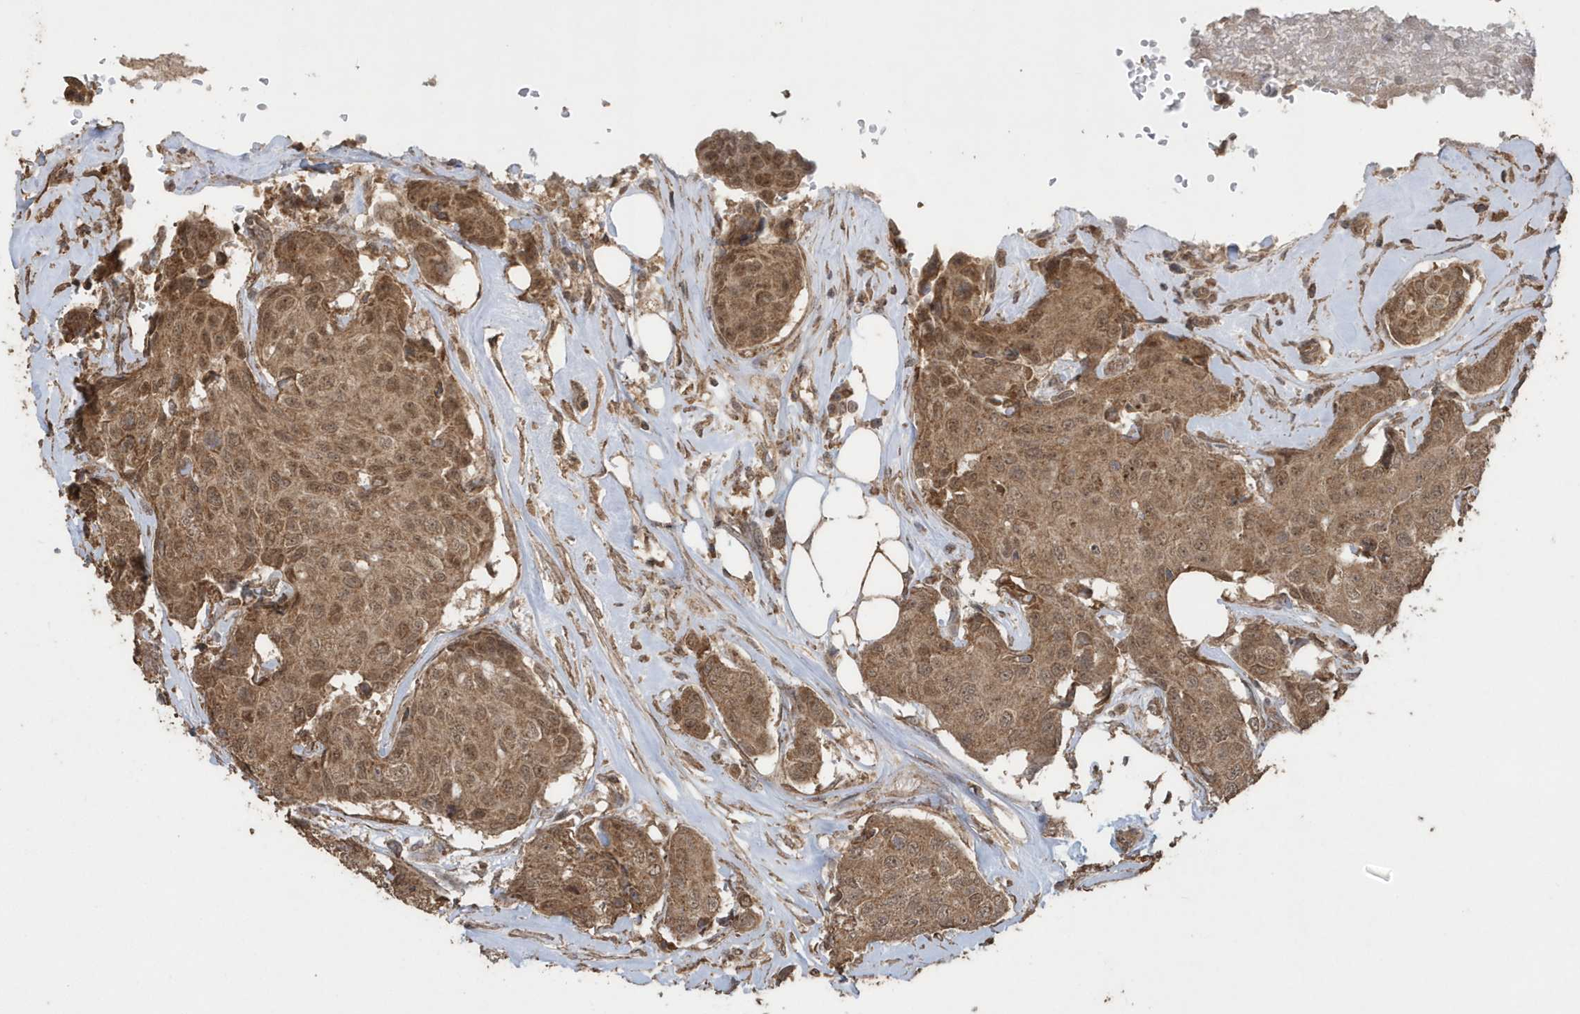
{"staining": {"intensity": "moderate", "quantity": ">75%", "location": "cytoplasmic/membranous,nuclear"}, "tissue": "breast cancer", "cell_type": "Tumor cells", "image_type": "cancer", "snomed": [{"axis": "morphology", "description": "Duct carcinoma"}, {"axis": "topography", "description": "Breast"}], "caption": "Immunohistochemistry (IHC) (DAB (3,3'-diaminobenzidine)) staining of breast cancer (intraductal carcinoma) reveals moderate cytoplasmic/membranous and nuclear protein staining in about >75% of tumor cells.", "gene": "PAXBP1", "patient": {"sex": "female", "age": 80}}